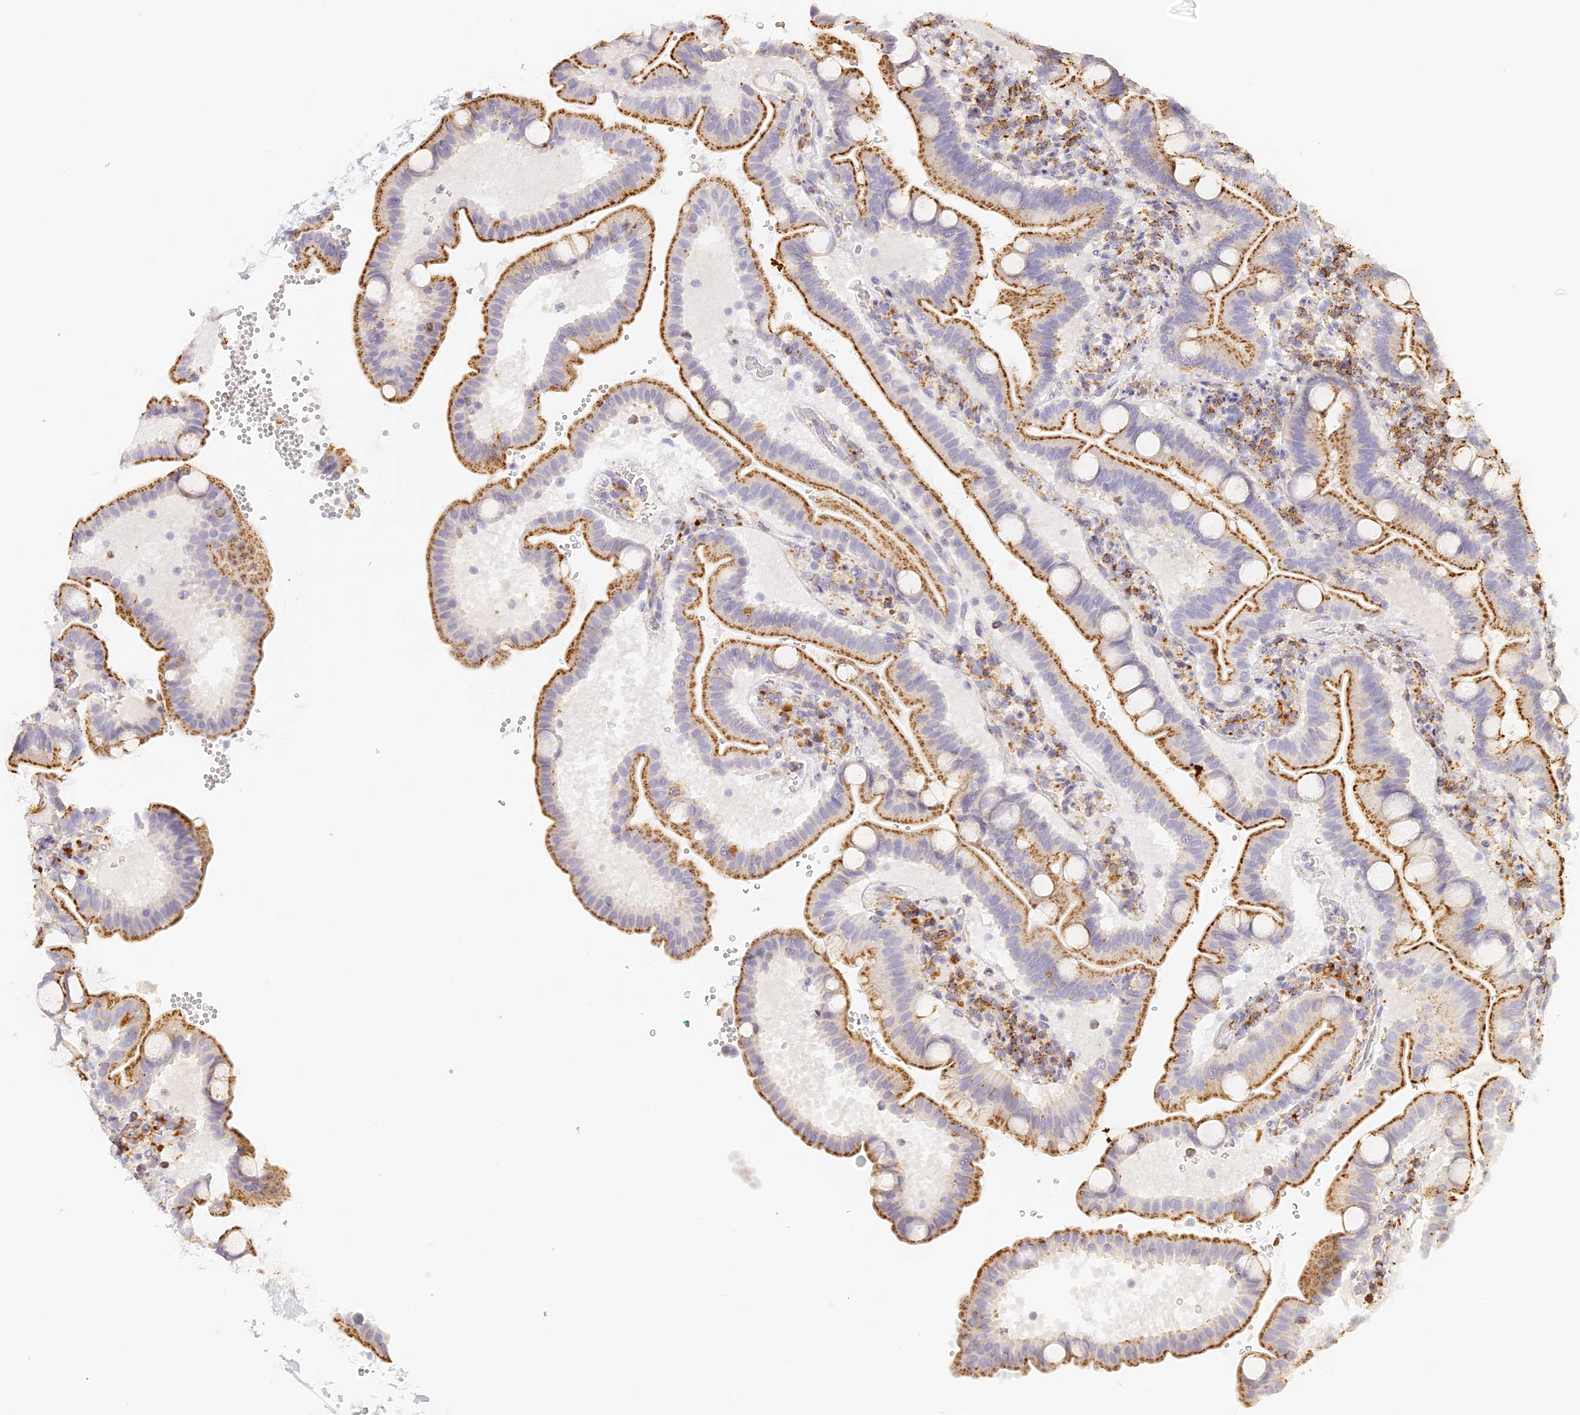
{"staining": {"intensity": "moderate", "quantity": ">75%", "location": "cytoplasmic/membranous"}, "tissue": "duodenum", "cell_type": "Glandular cells", "image_type": "normal", "snomed": [{"axis": "morphology", "description": "Normal tissue, NOS"}, {"axis": "topography", "description": "Duodenum"}], "caption": "High-power microscopy captured an IHC image of normal duodenum, revealing moderate cytoplasmic/membranous staining in approximately >75% of glandular cells. The protein is stained brown, and the nuclei are stained in blue (DAB (3,3'-diaminobenzidine) IHC with brightfield microscopy, high magnification).", "gene": "LAMP2", "patient": {"sex": "male", "age": 54}}